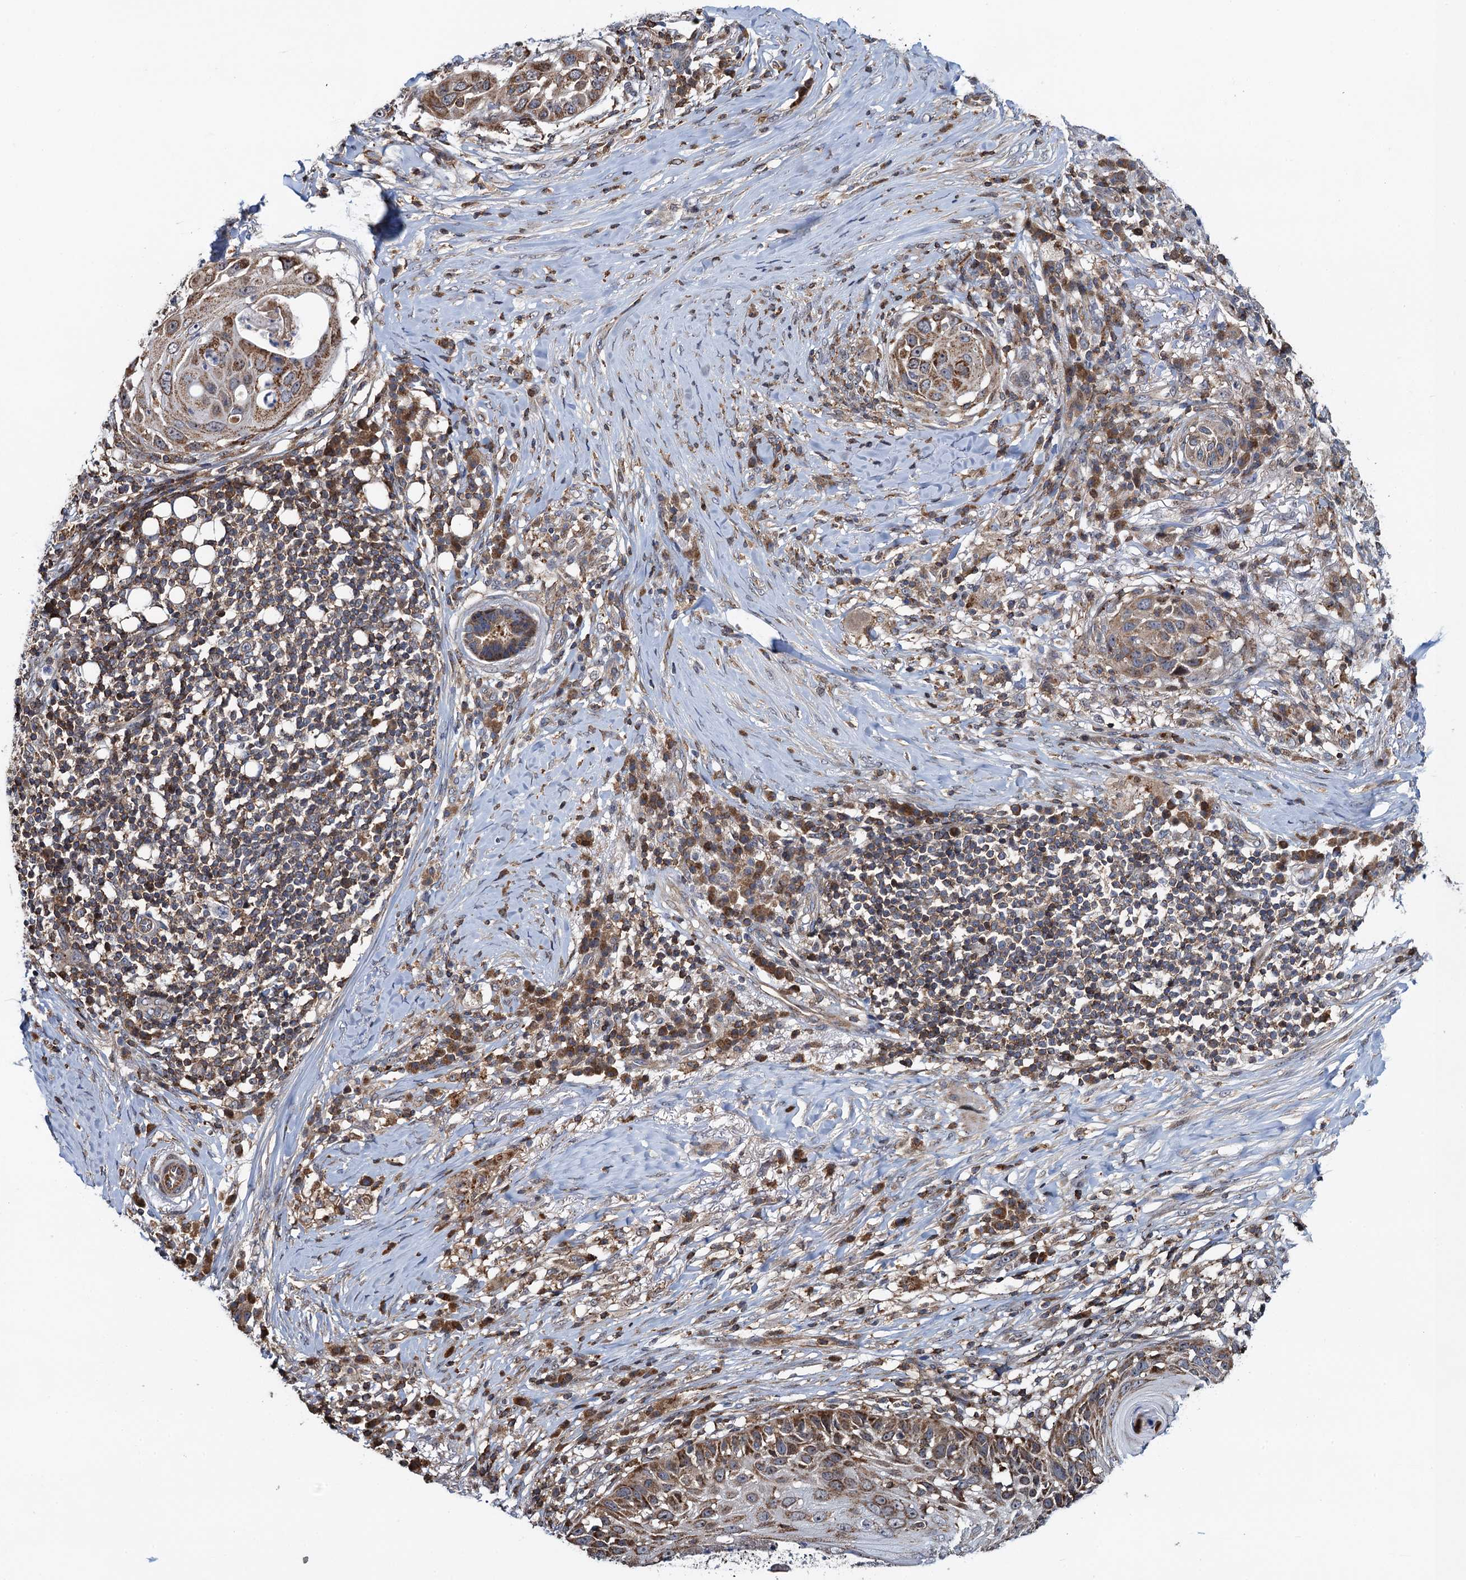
{"staining": {"intensity": "moderate", "quantity": ">75%", "location": "cytoplasmic/membranous"}, "tissue": "skin cancer", "cell_type": "Tumor cells", "image_type": "cancer", "snomed": [{"axis": "morphology", "description": "Squamous cell carcinoma, NOS"}, {"axis": "topography", "description": "Skin"}], "caption": "Immunohistochemical staining of human skin squamous cell carcinoma demonstrates moderate cytoplasmic/membranous protein staining in about >75% of tumor cells.", "gene": "CCDC102A", "patient": {"sex": "female", "age": 44}}